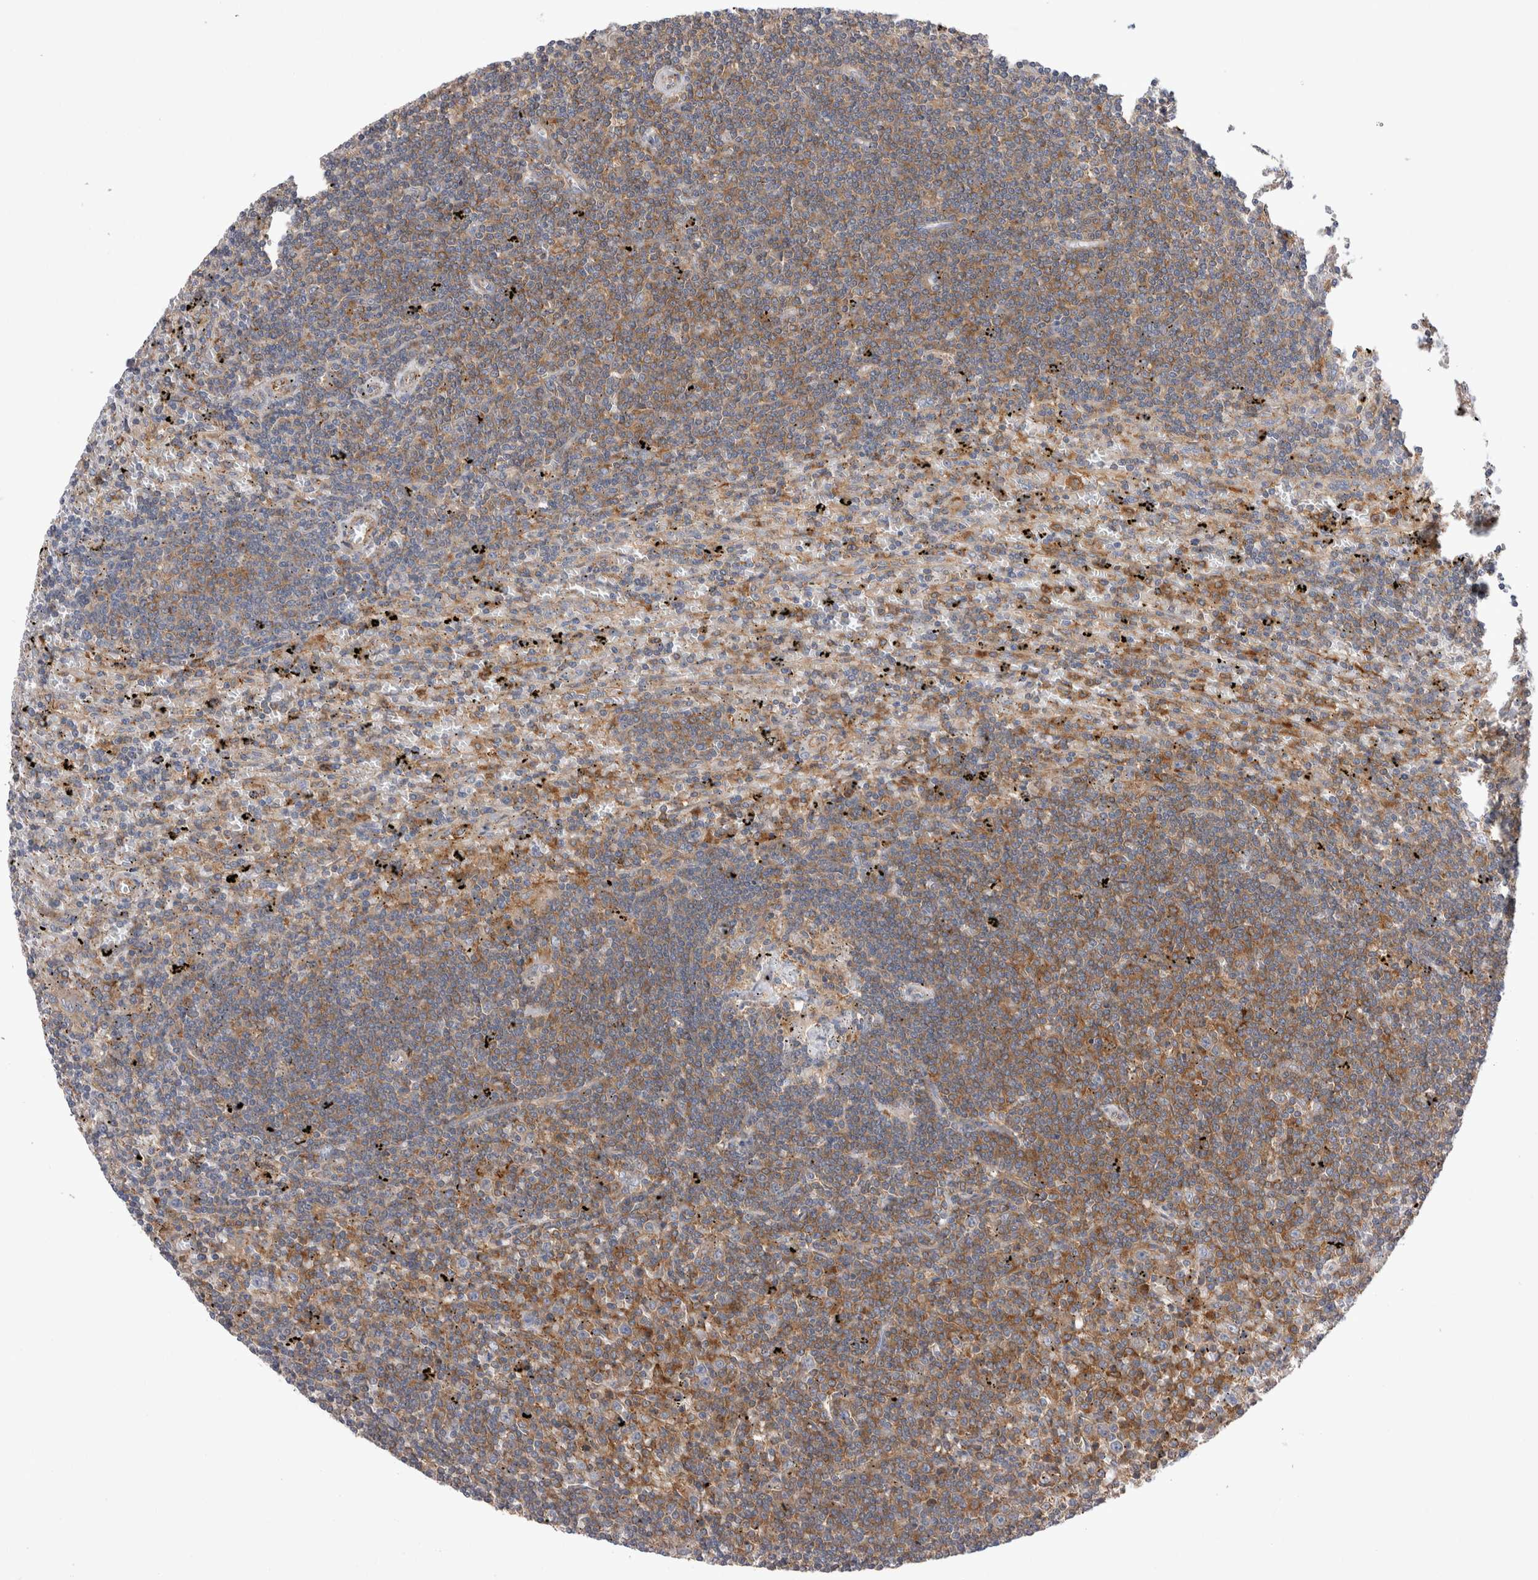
{"staining": {"intensity": "moderate", "quantity": ">75%", "location": "cytoplasmic/membranous"}, "tissue": "lymphoma", "cell_type": "Tumor cells", "image_type": "cancer", "snomed": [{"axis": "morphology", "description": "Malignant lymphoma, non-Hodgkin's type, Low grade"}, {"axis": "topography", "description": "Spleen"}], "caption": "The immunohistochemical stain shows moderate cytoplasmic/membranous staining in tumor cells of lymphoma tissue.", "gene": "RAB11FIP1", "patient": {"sex": "male", "age": 76}}